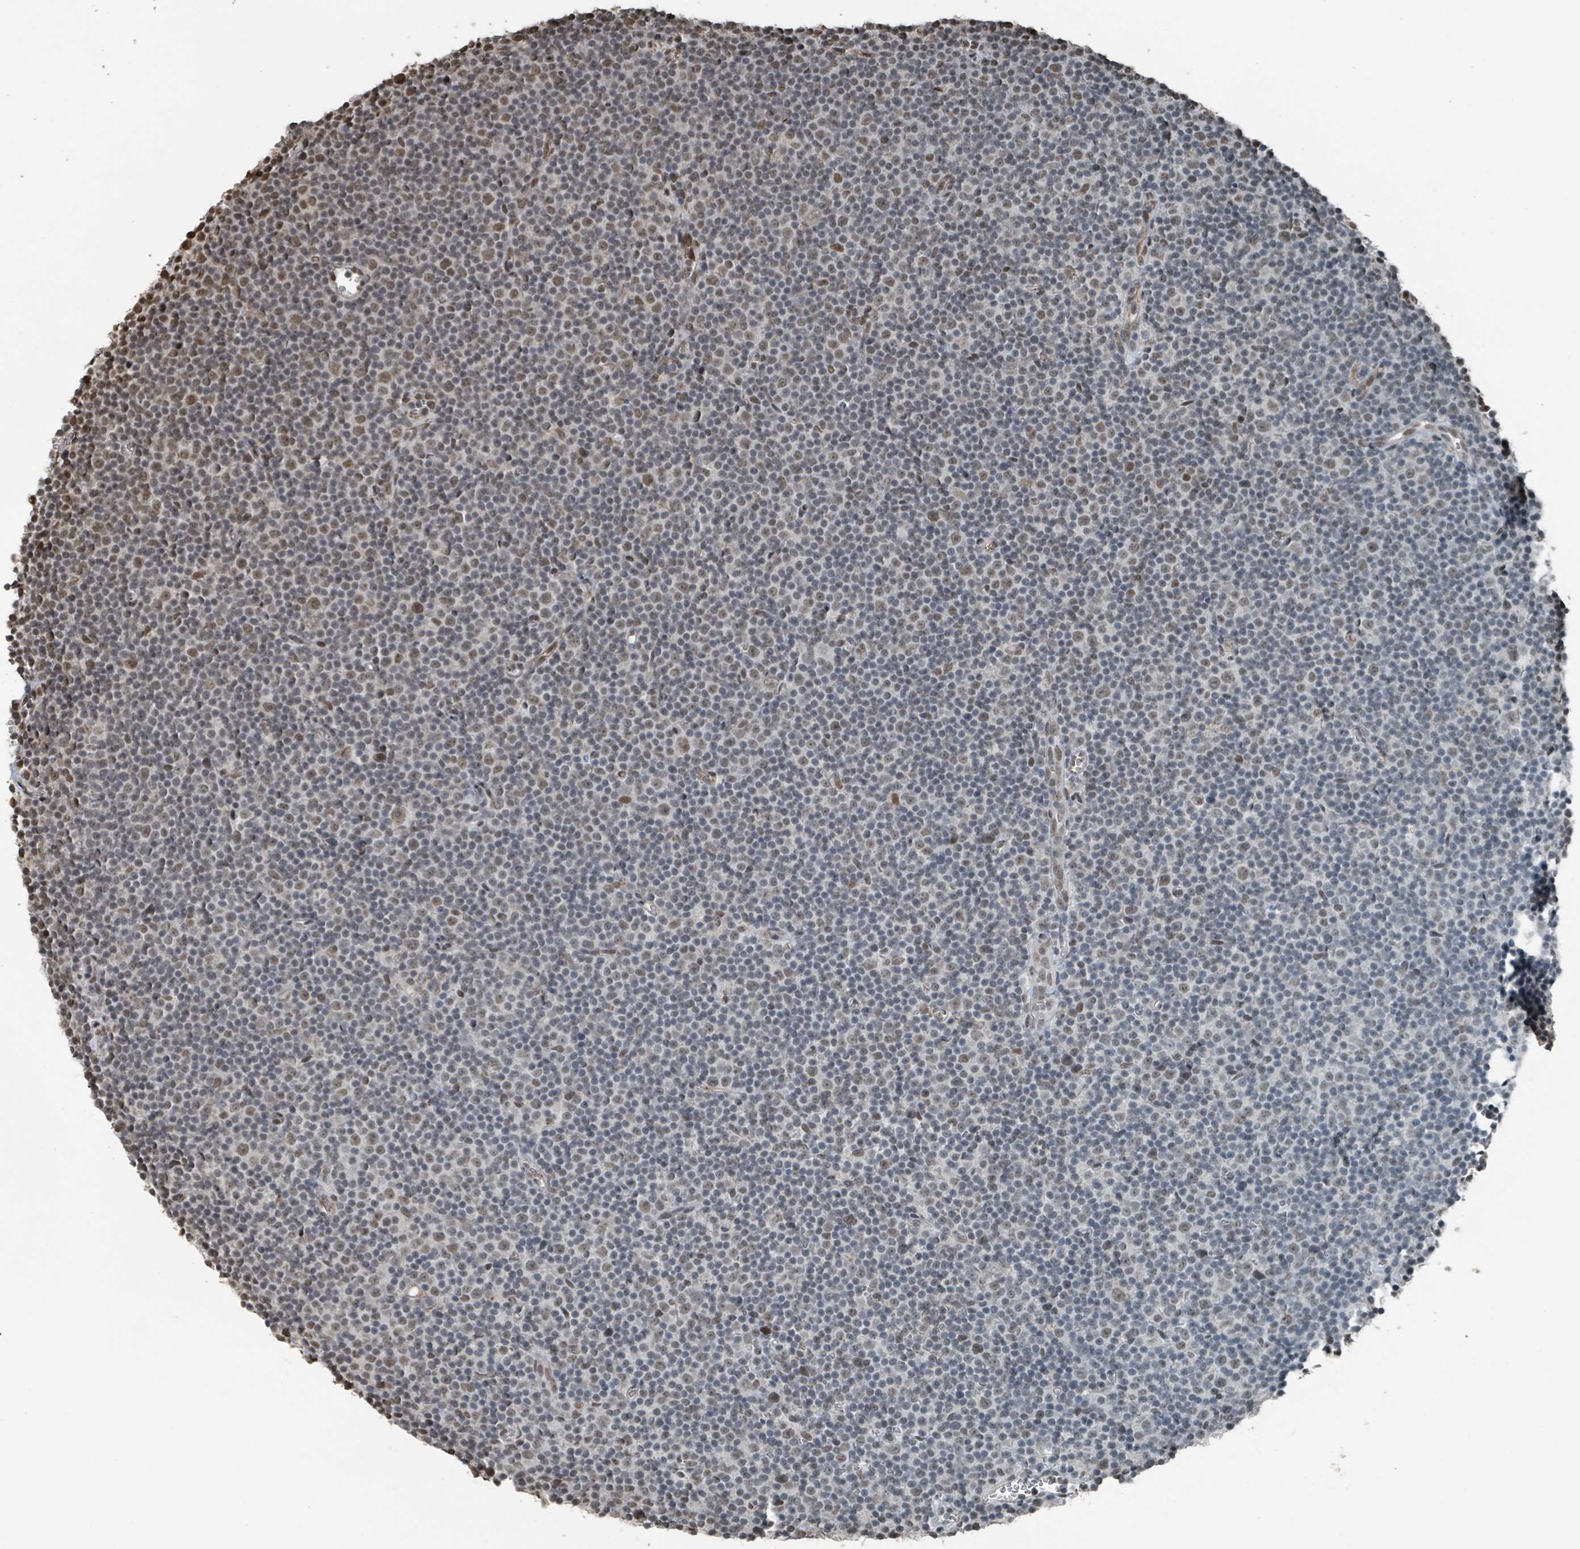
{"staining": {"intensity": "moderate", "quantity": "25%-75%", "location": "nuclear"}, "tissue": "lymphoma", "cell_type": "Tumor cells", "image_type": "cancer", "snomed": [{"axis": "morphology", "description": "Malignant lymphoma, non-Hodgkin's type, Low grade"}, {"axis": "topography", "description": "Lymph node"}], "caption": "Brown immunohistochemical staining in lymphoma displays moderate nuclear positivity in approximately 25%-75% of tumor cells.", "gene": "PHIP", "patient": {"sex": "female", "age": 67}}